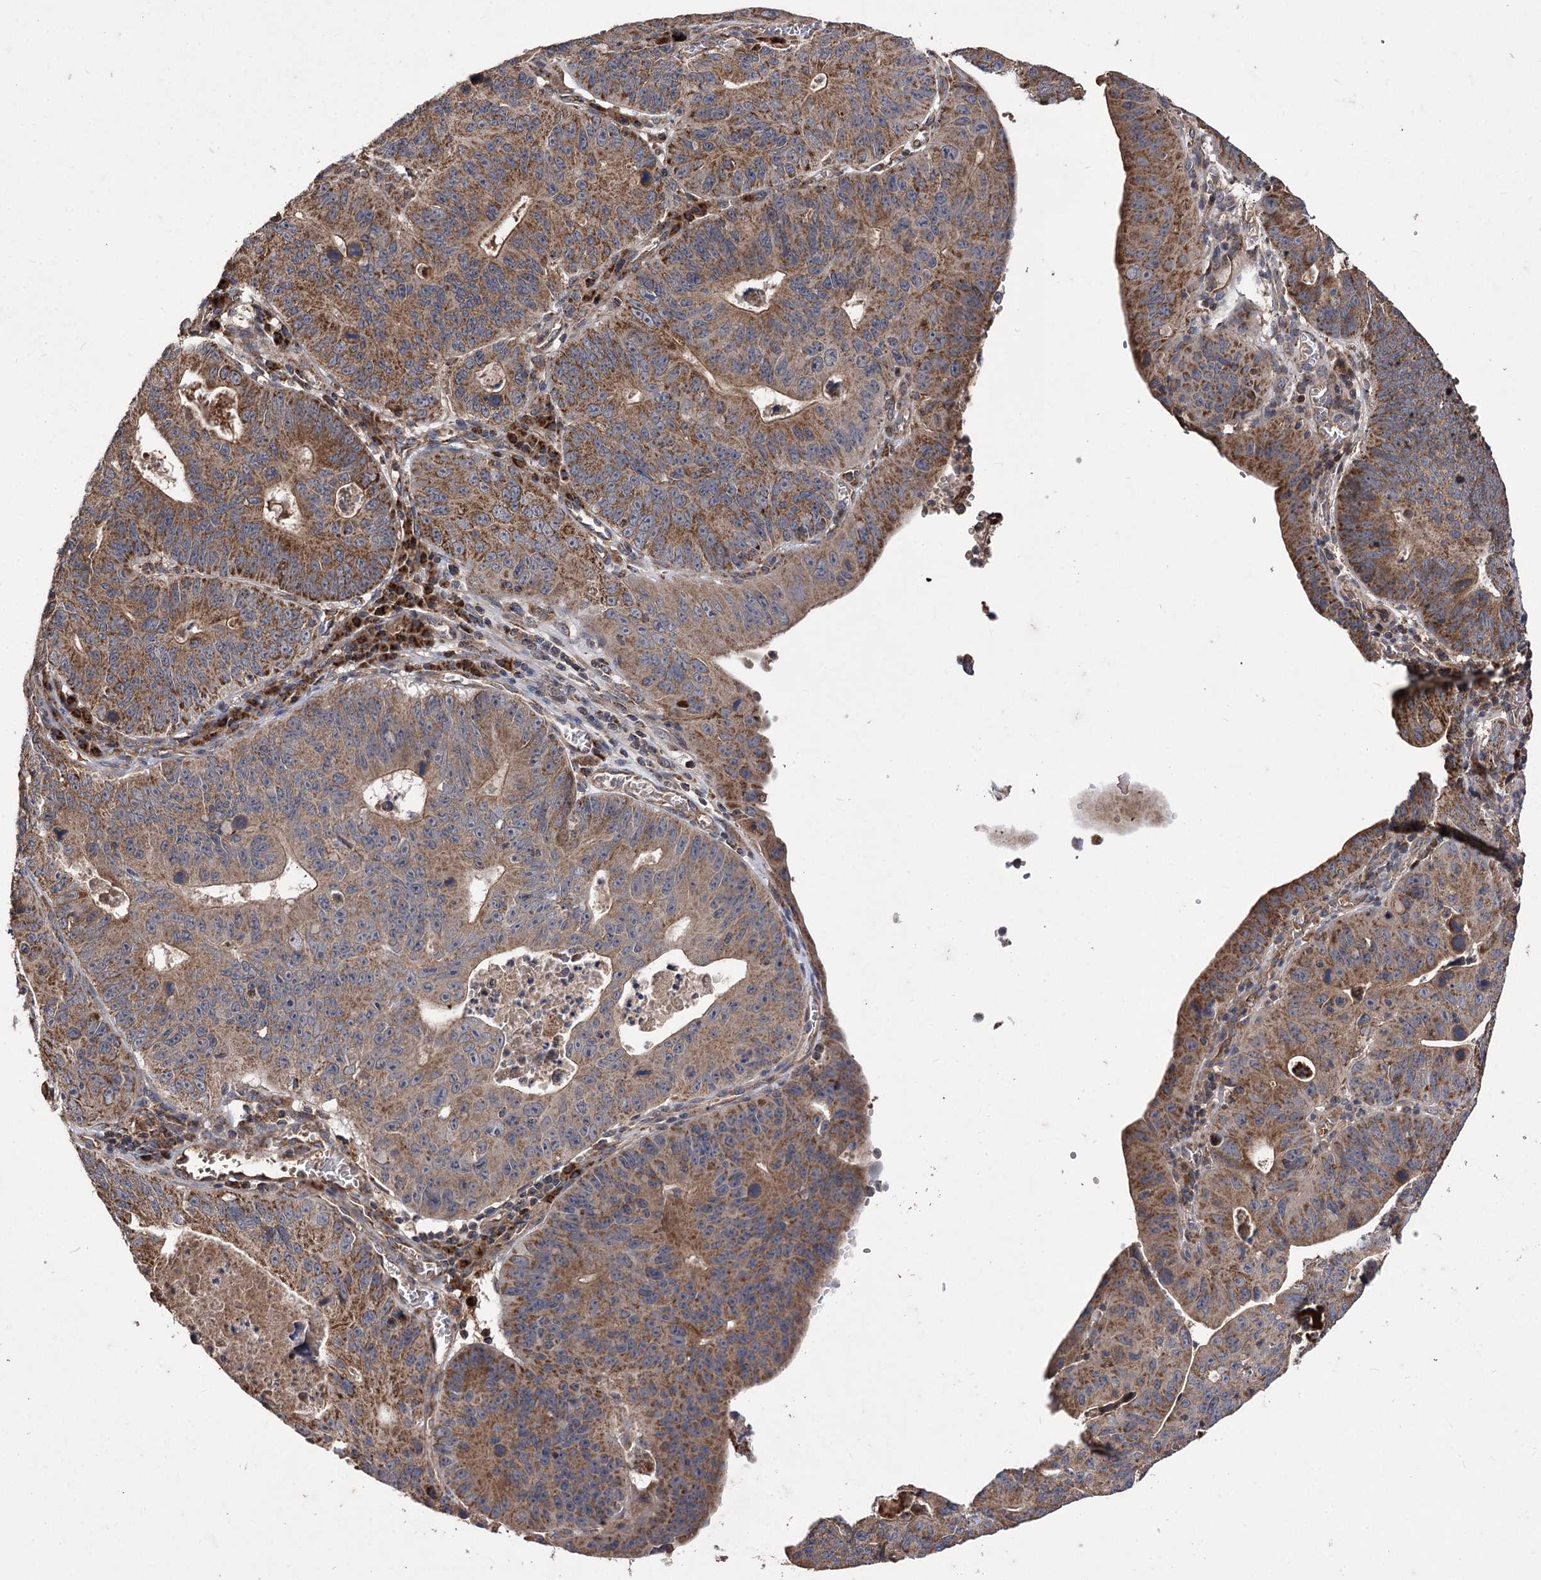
{"staining": {"intensity": "strong", "quantity": ">75%", "location": "cytoplasmic/membranous"}, "tissue": "stomach cancer", "cell_type": "Tumor cells", "image_type": "cancer", "snomed": [{"axis": "morphology", "description": "Adenocarcinoma, NOS"}, {"axis": "topography", "description": "Stomach"}], "caption": "IHC of stomach cancer (adenocarcinoma) exhibits high levels of strong cytoplasmic/membranous staining in about >75% of tumor cells. Nuclei are stained in blue.", "gene": "RASSF3", "patient": {"sex": "male", "age": 59}}